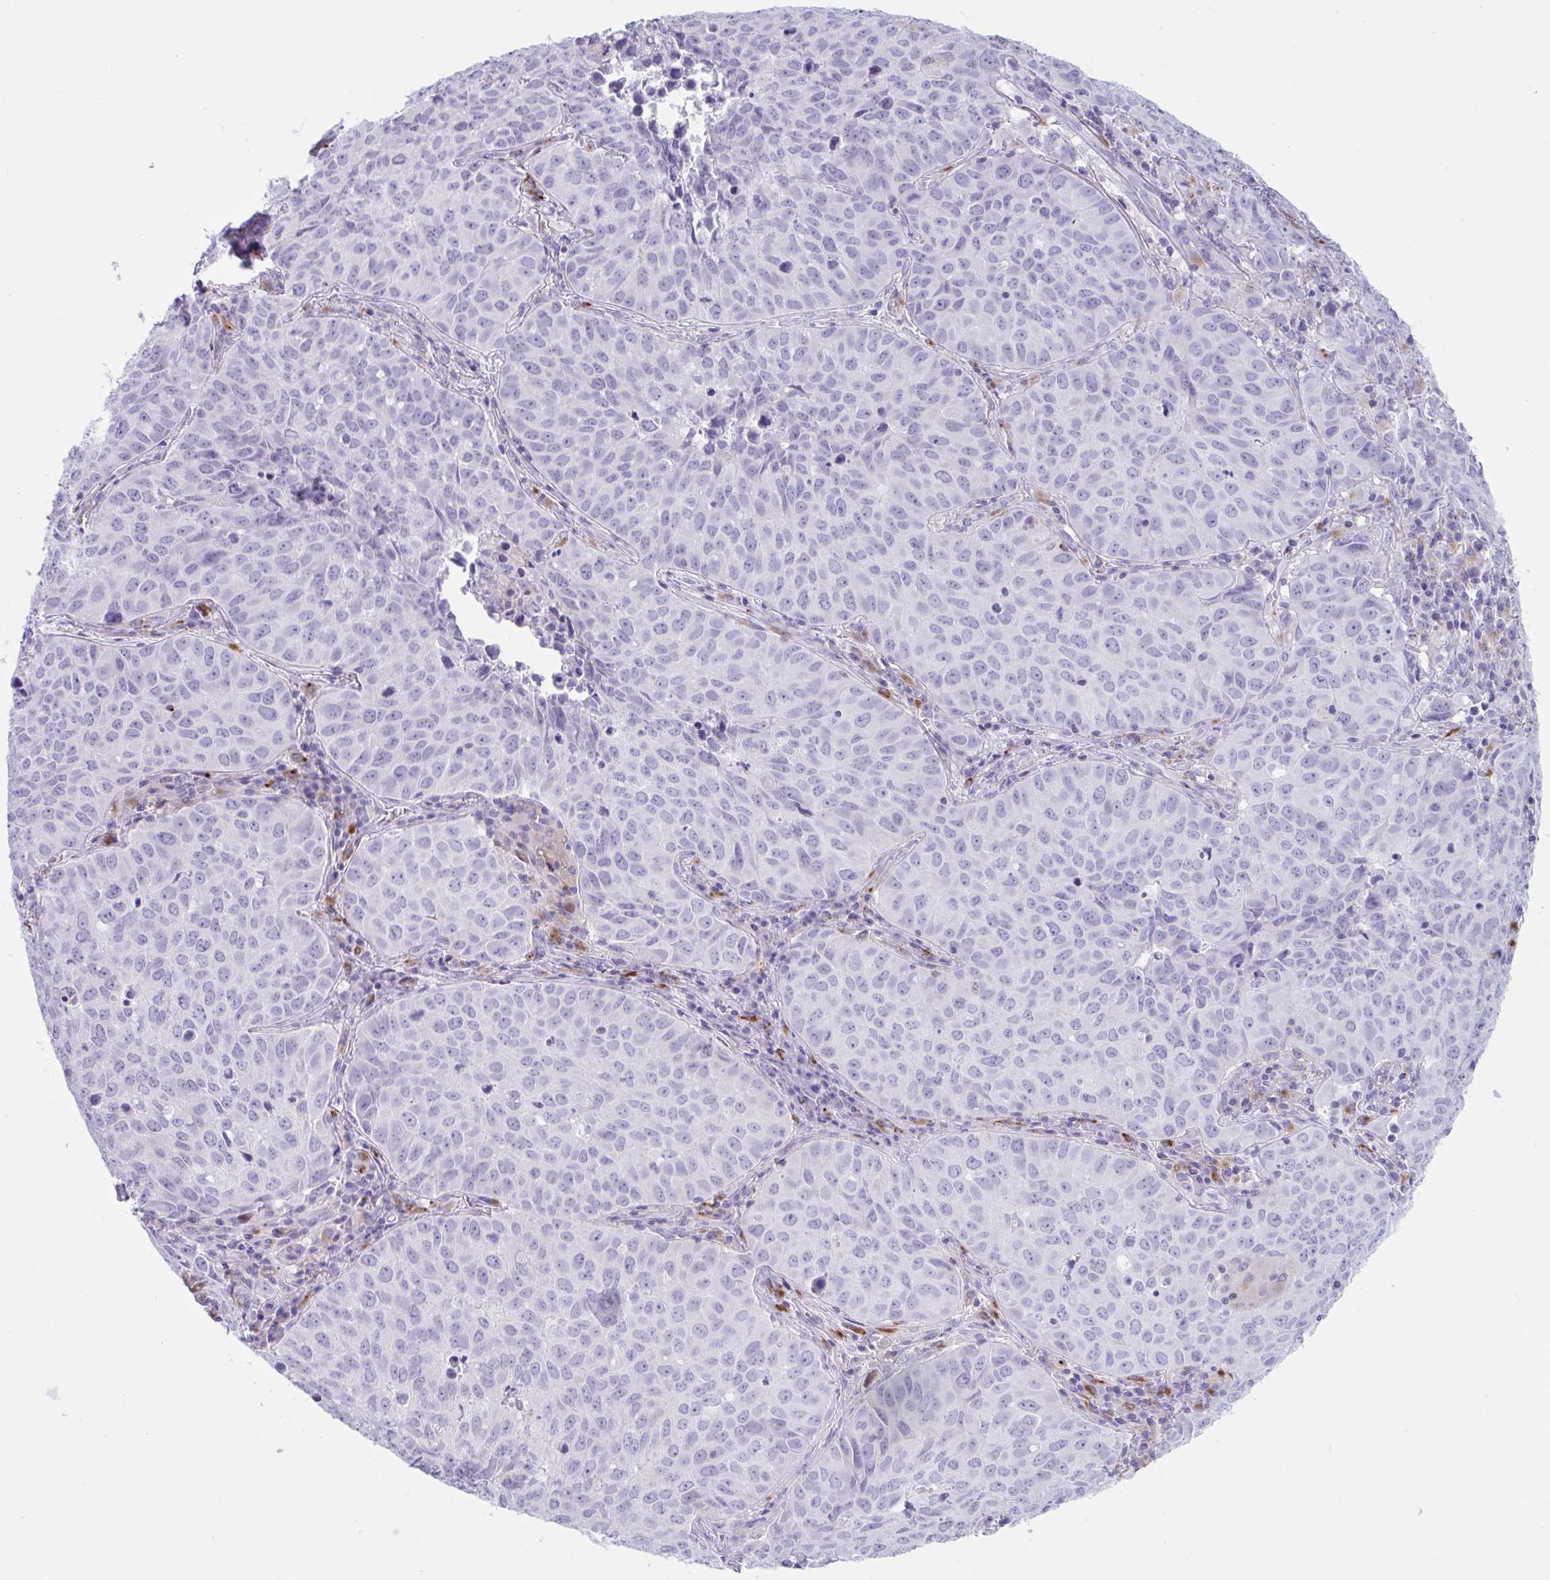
{"staining": {"intensity": "negative", "quantity": "none", "location": "none"}, "tissue": "lung cancer", "cell_type": "Tumor cells", "image_type": "cancer", "snomed": [{"axis": "morphology", "description": "Adenocarcinoma, NOS"}, {"axis": "topography", "description": "Lung"}], "caption": "An immunohistochemistry (IHC) image of lung cancer is shown. There is no staining in tumor cells of lung cancer.", "gene": "XCL1", "patient": {"sex": "female", "age": 50}}